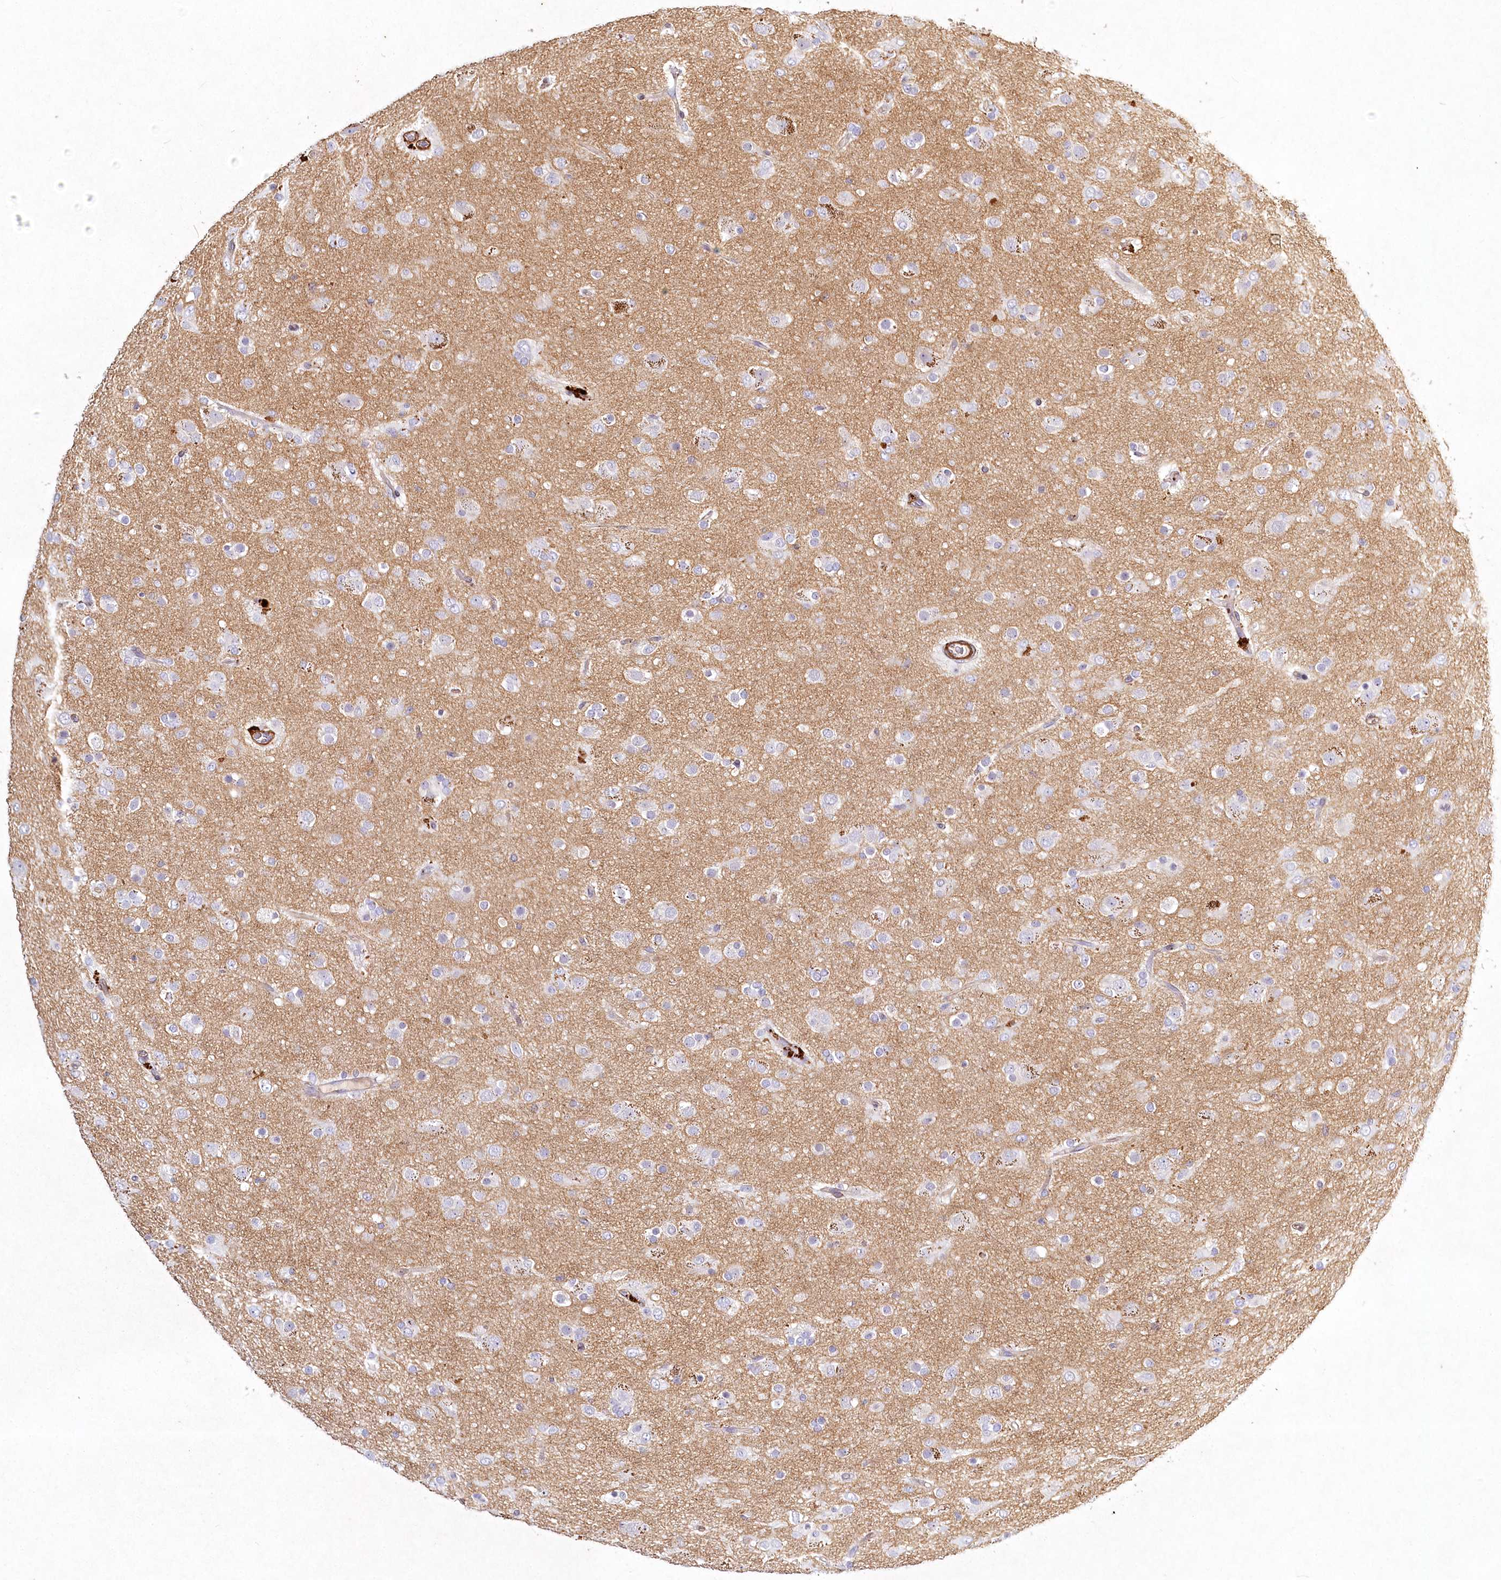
{"staining": {"intensity": "negative", "quantity": "none", "location": "none"}, "tissue": "glioma", "cell_type": "Tumor cells", "image_type": "cancer", "snomed": [{"axis": "morphology", "description": "Glioma, malignant, Low grade"}, {"axis": "topography", "description": "Brain"}], "caption": "This is an immunohistochemistry (IHC) histopathology image of human malignant glioma (low-grade). There is no staining in tumor cells.", "gene": "INPP4B", "patient": {"sex": "male", "age": 65}}